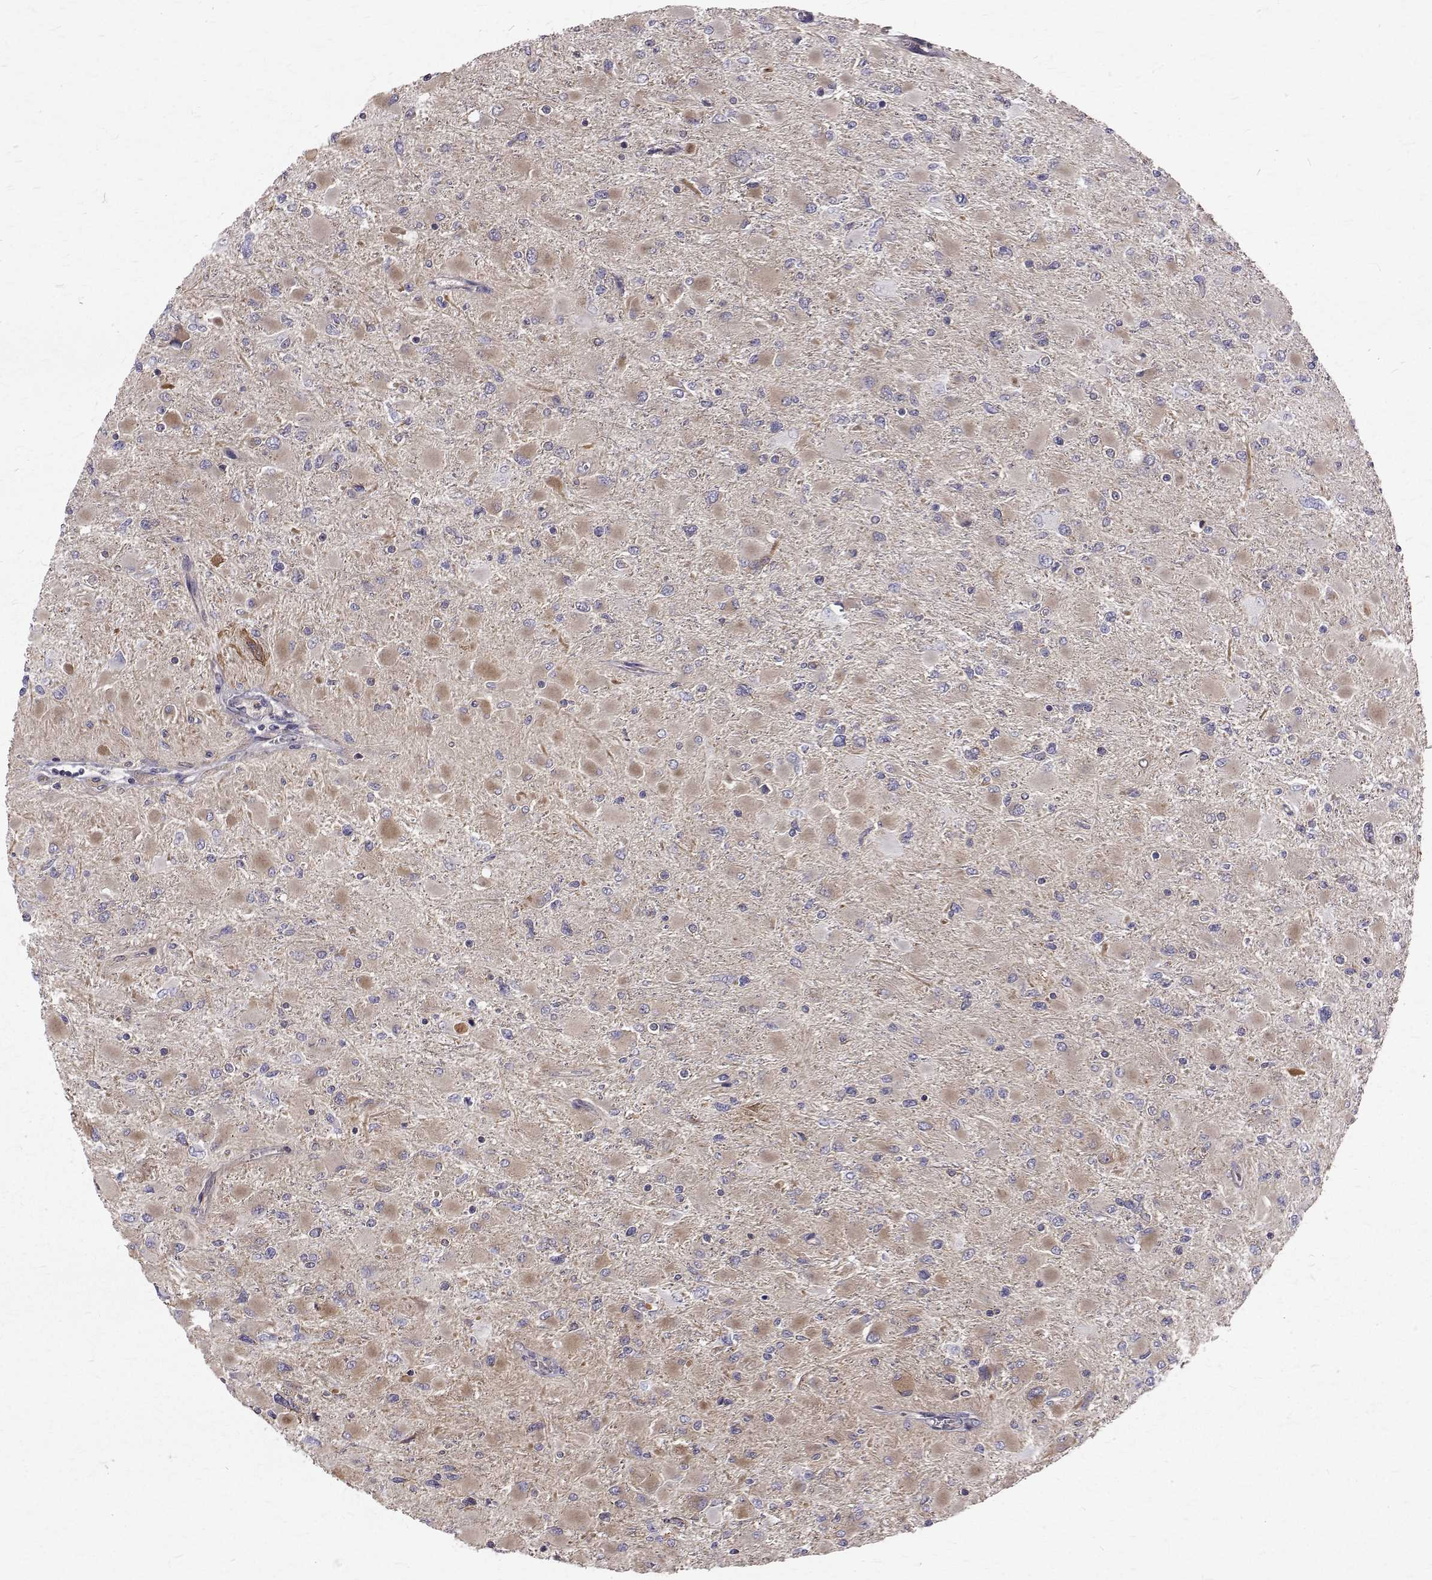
{"staining": {"intensity": "negative", "quantity": "none", "location": "none"}, "tissue": "glioma", "cell_type": "Tumor cells", "image_type": "cancer", "snomed": [{"axis": "morphology", "description": "Glioma, malignant, High grade"}, {"axis": "topography", "description": "Cerebral cortex"}], "caption": "A micrograph of high-grade glioma (malignant) stained for a protein exhibits no brown staining in tumor cells.", "gene": "ARFGAP1", "patient": {"sex": "female", "age": 36}}